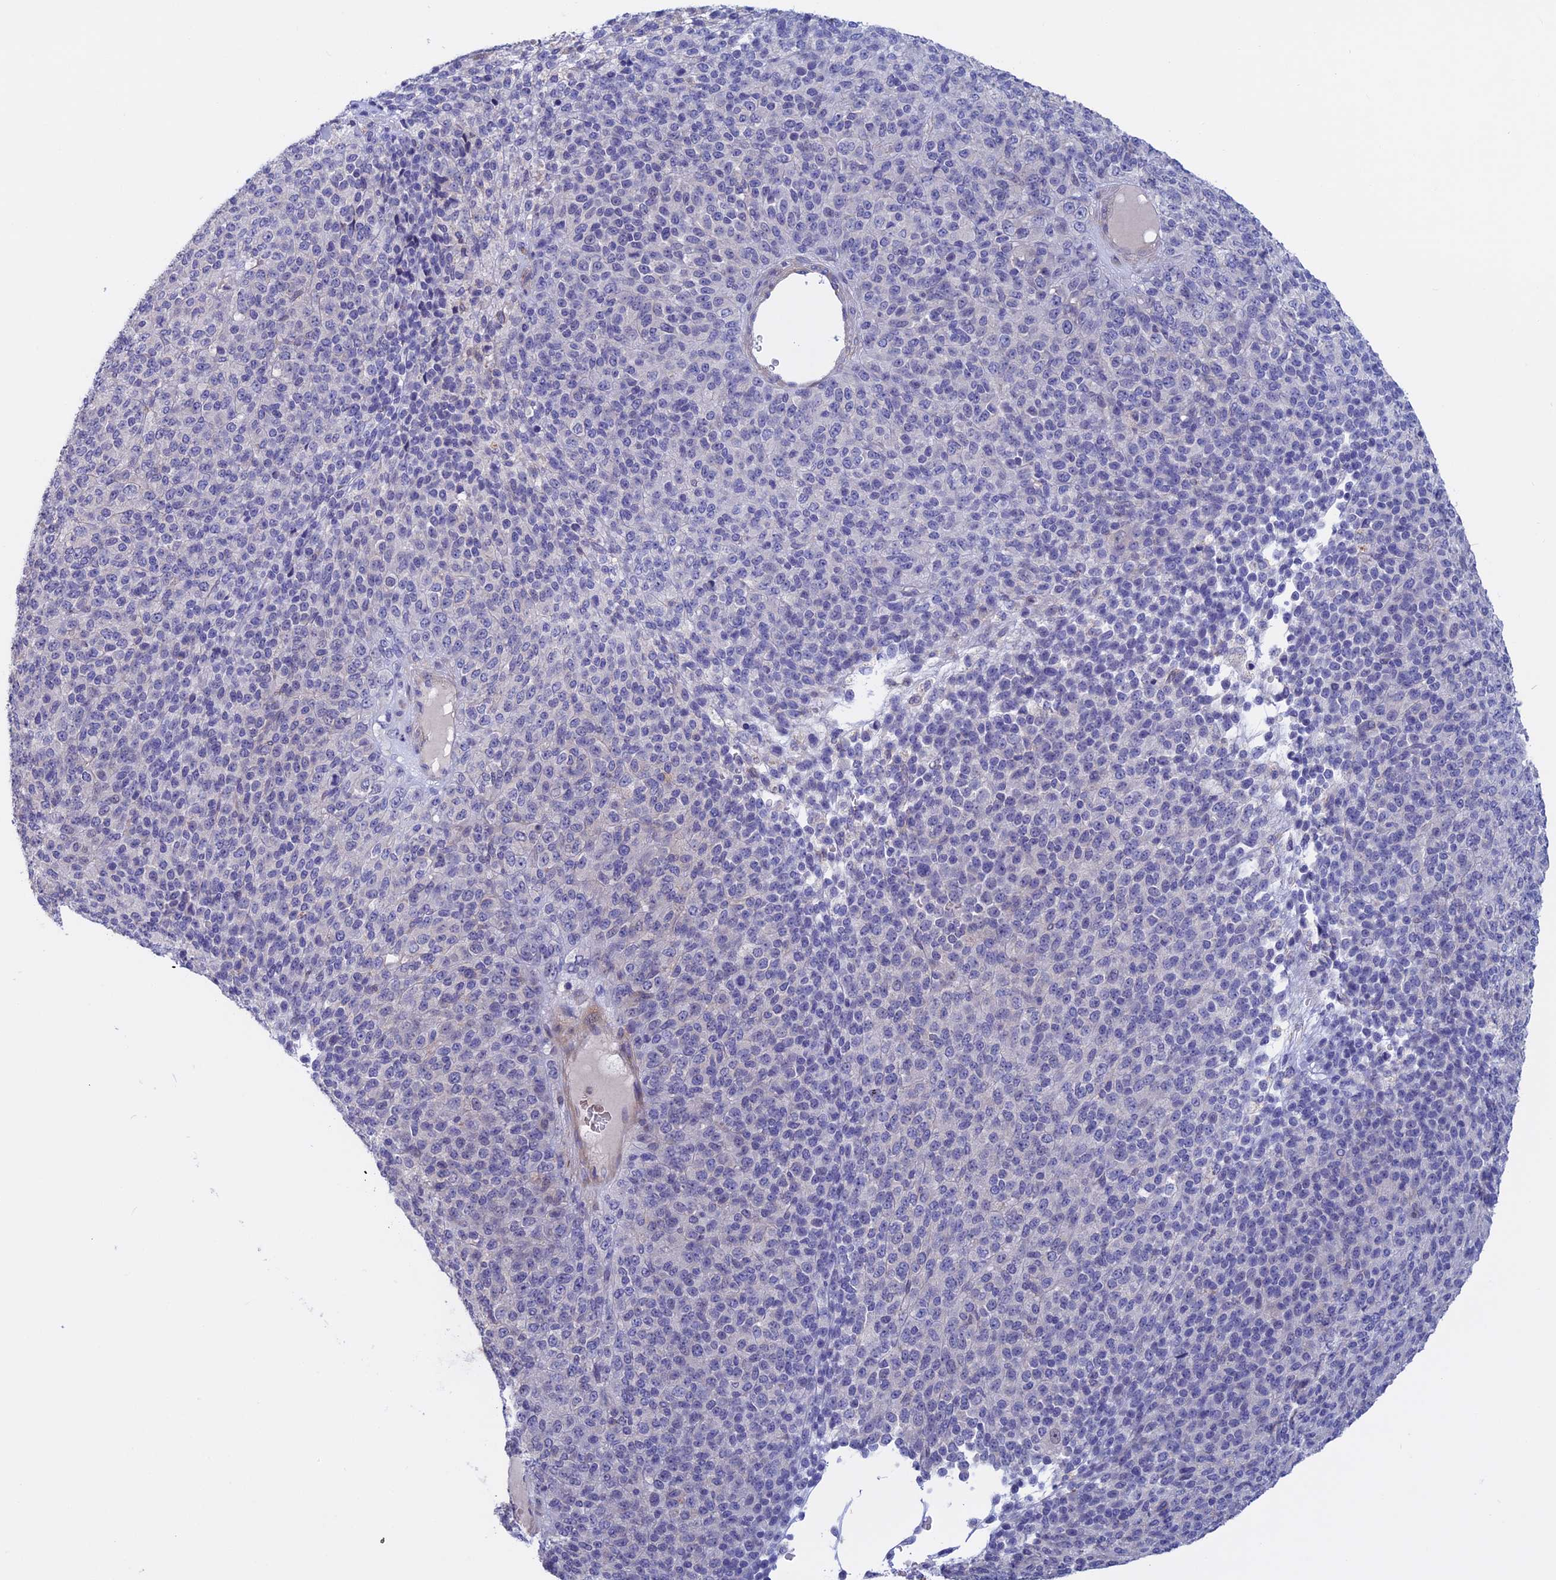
{"staining": {"intensity": "negative", "quantity": "none", "location": "none"}, "tissue": "melanoma", "cell_type": "Tumor cells", "image_type": "cancer", "snomed": [{"axis": "morphology", "description": "Malignant melanoma, Metastatic site"}, {"axis": "topography", "description": "Brain"}], "caption": "Histopathology image shows no significant protein positivity in tumor cells of melanoma.", "gene": "SLC2A6", "patient": {"sex": "female", "age": 56}}